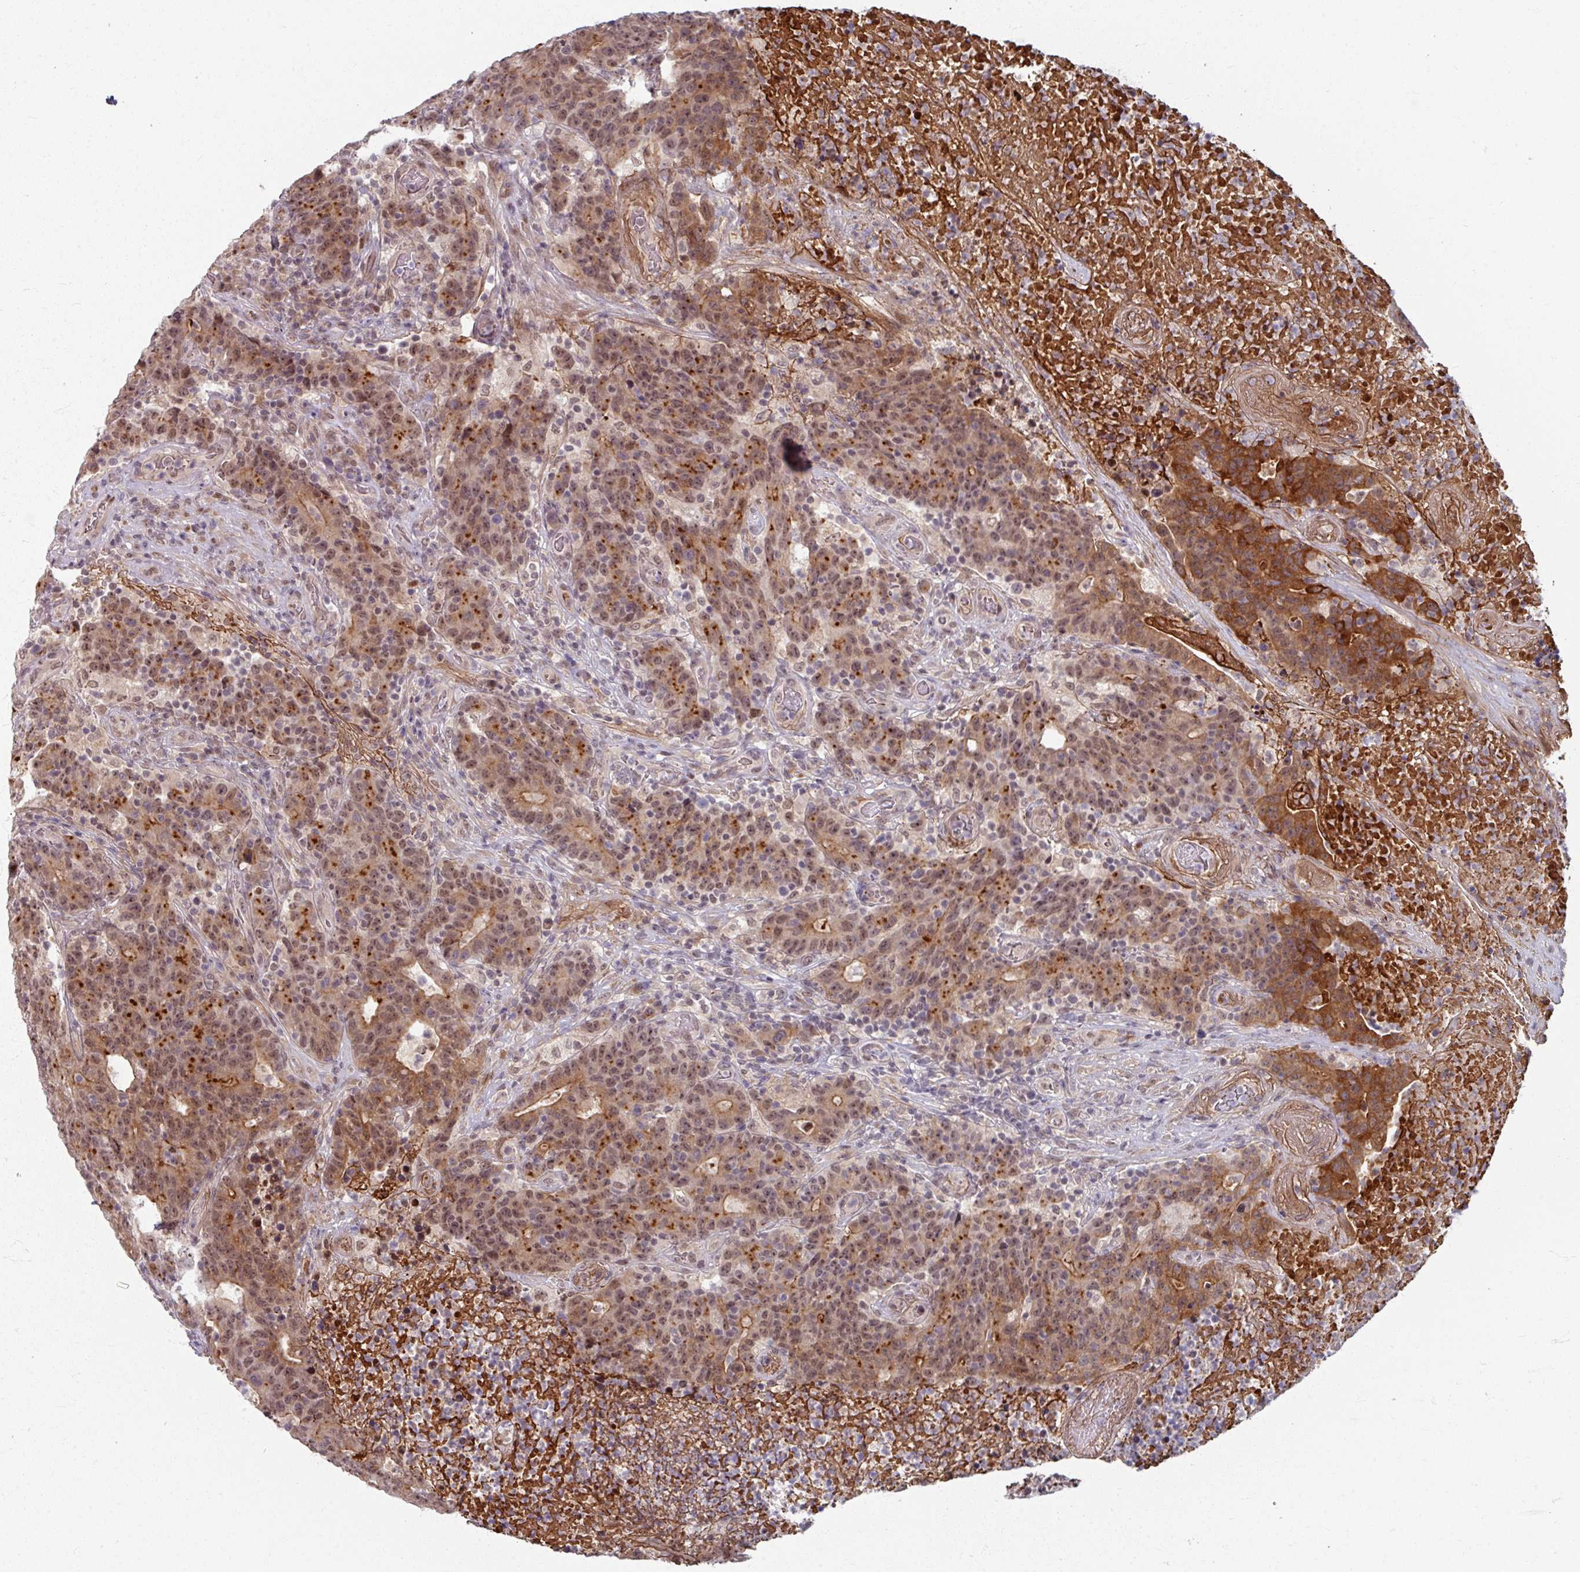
{"staining": {"intensity": "moderate", "quantity": ">75%", "location": "cytoplasmic/membranous,nuclear"}, "tissue": "colorectal cancer", "cell_type": "Tumor cells", "image_type": "cancer", "snomed": [{"axis": "morphology", "description": "Adenocarcinoma, NOS"}, {"axis": "topography", "description": "Colon"}], "caption": "Colorectal adenocarcinoma stained with a protein marker shows moderate staining in tumor cells.", "gene": "KLC3", "patient": {"sex": "female", "age": 75}}